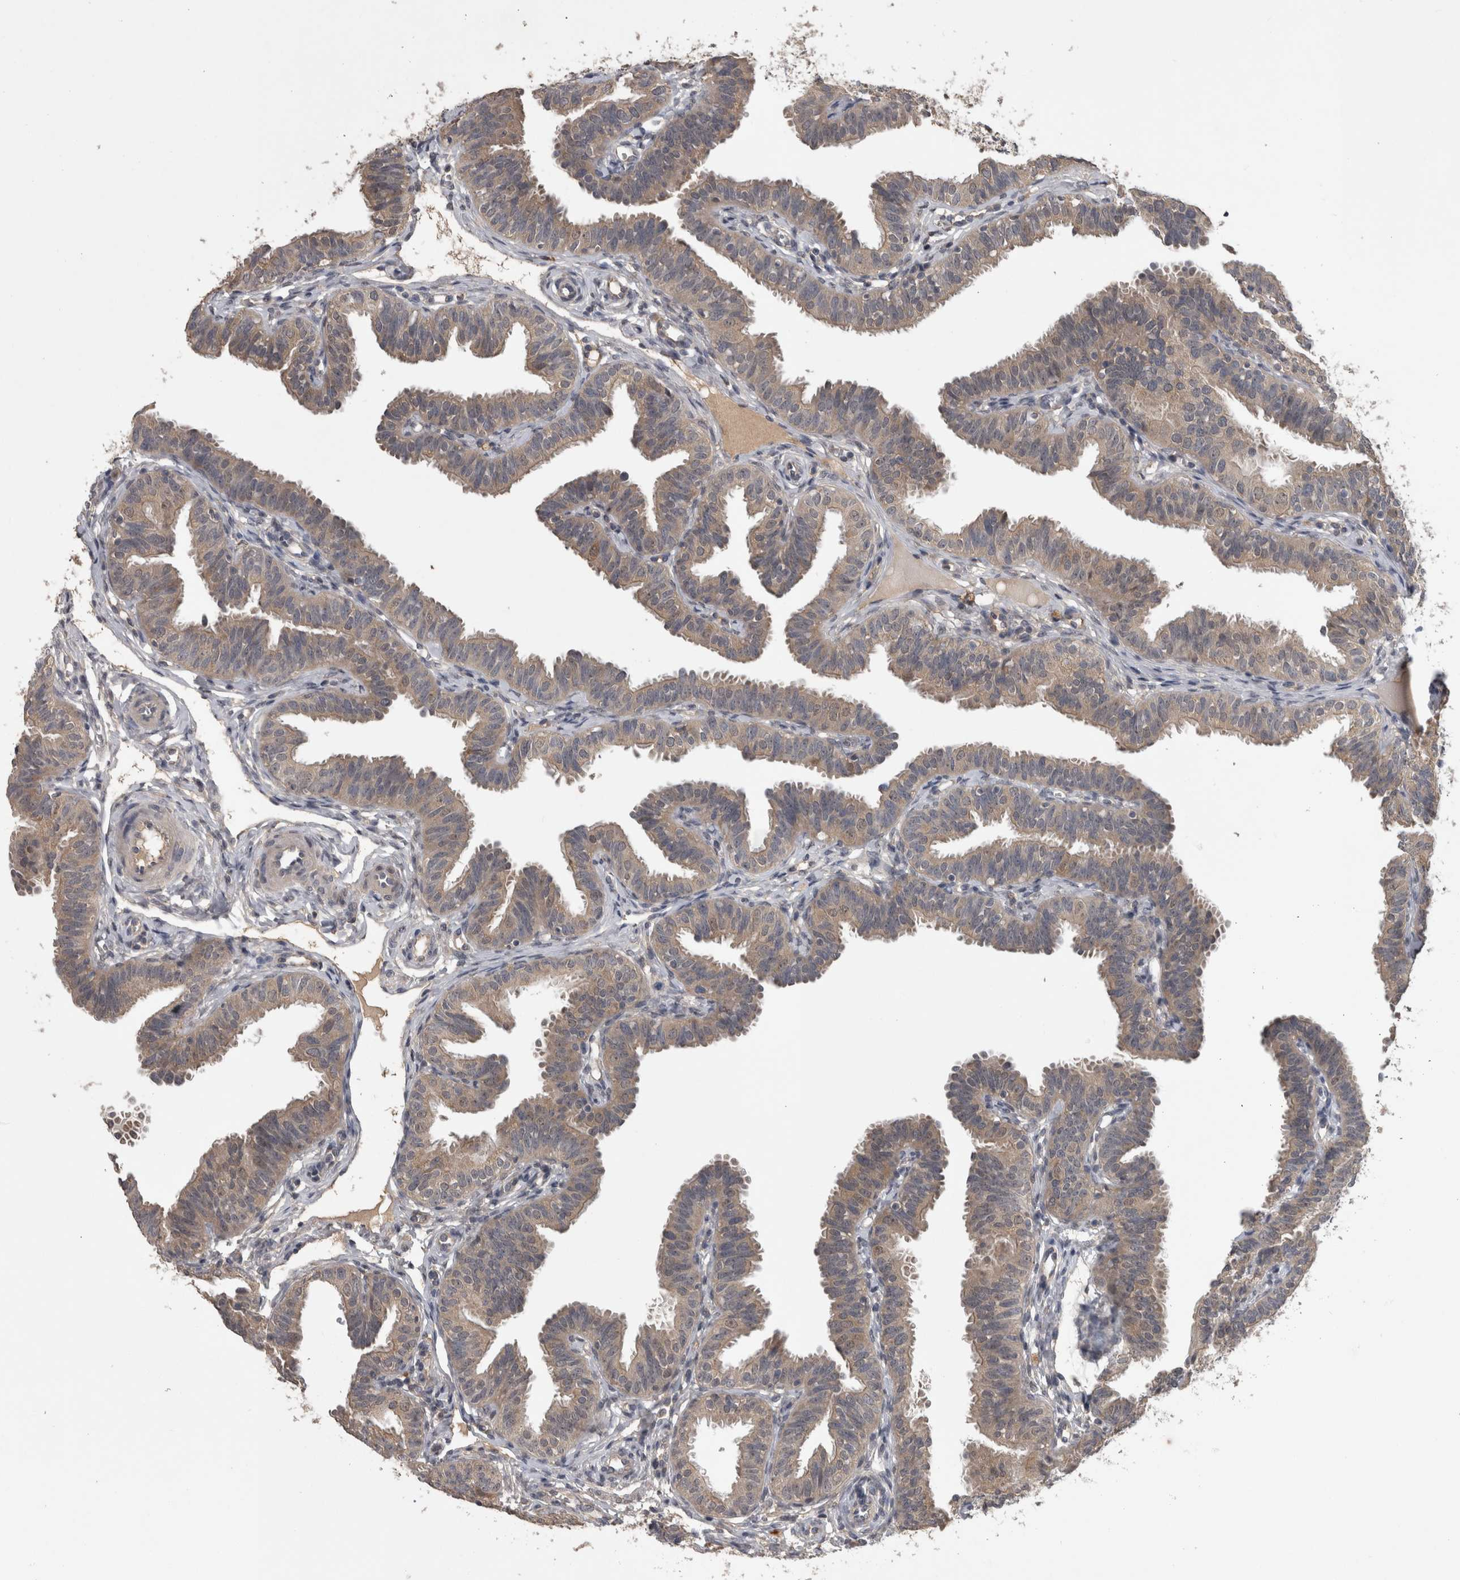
{"staining": {"intensity": "moderate", "quantity": ">75%", "location": "cytoplasmic/membranous"}, "tissue": "fallopian tube", "cell_type": "Glandular cells", "image_type": "normal", "snomed": [{"axis": "morphology", "description": "Normal tissue, NOS"}, {"axis": "topography", "description": "Fallopian tube"}], "caption": "Immunohistochemical staining of unremarkable human fallopian tube reveals medium levels of moderate cytoplasmic/membranous staining in about >75% of glandular cells. (Brightfield microscopy of DAB IHC at high magnification).", "gene": "ZNF114", "patient": {"sex": "female", "age": 35}}